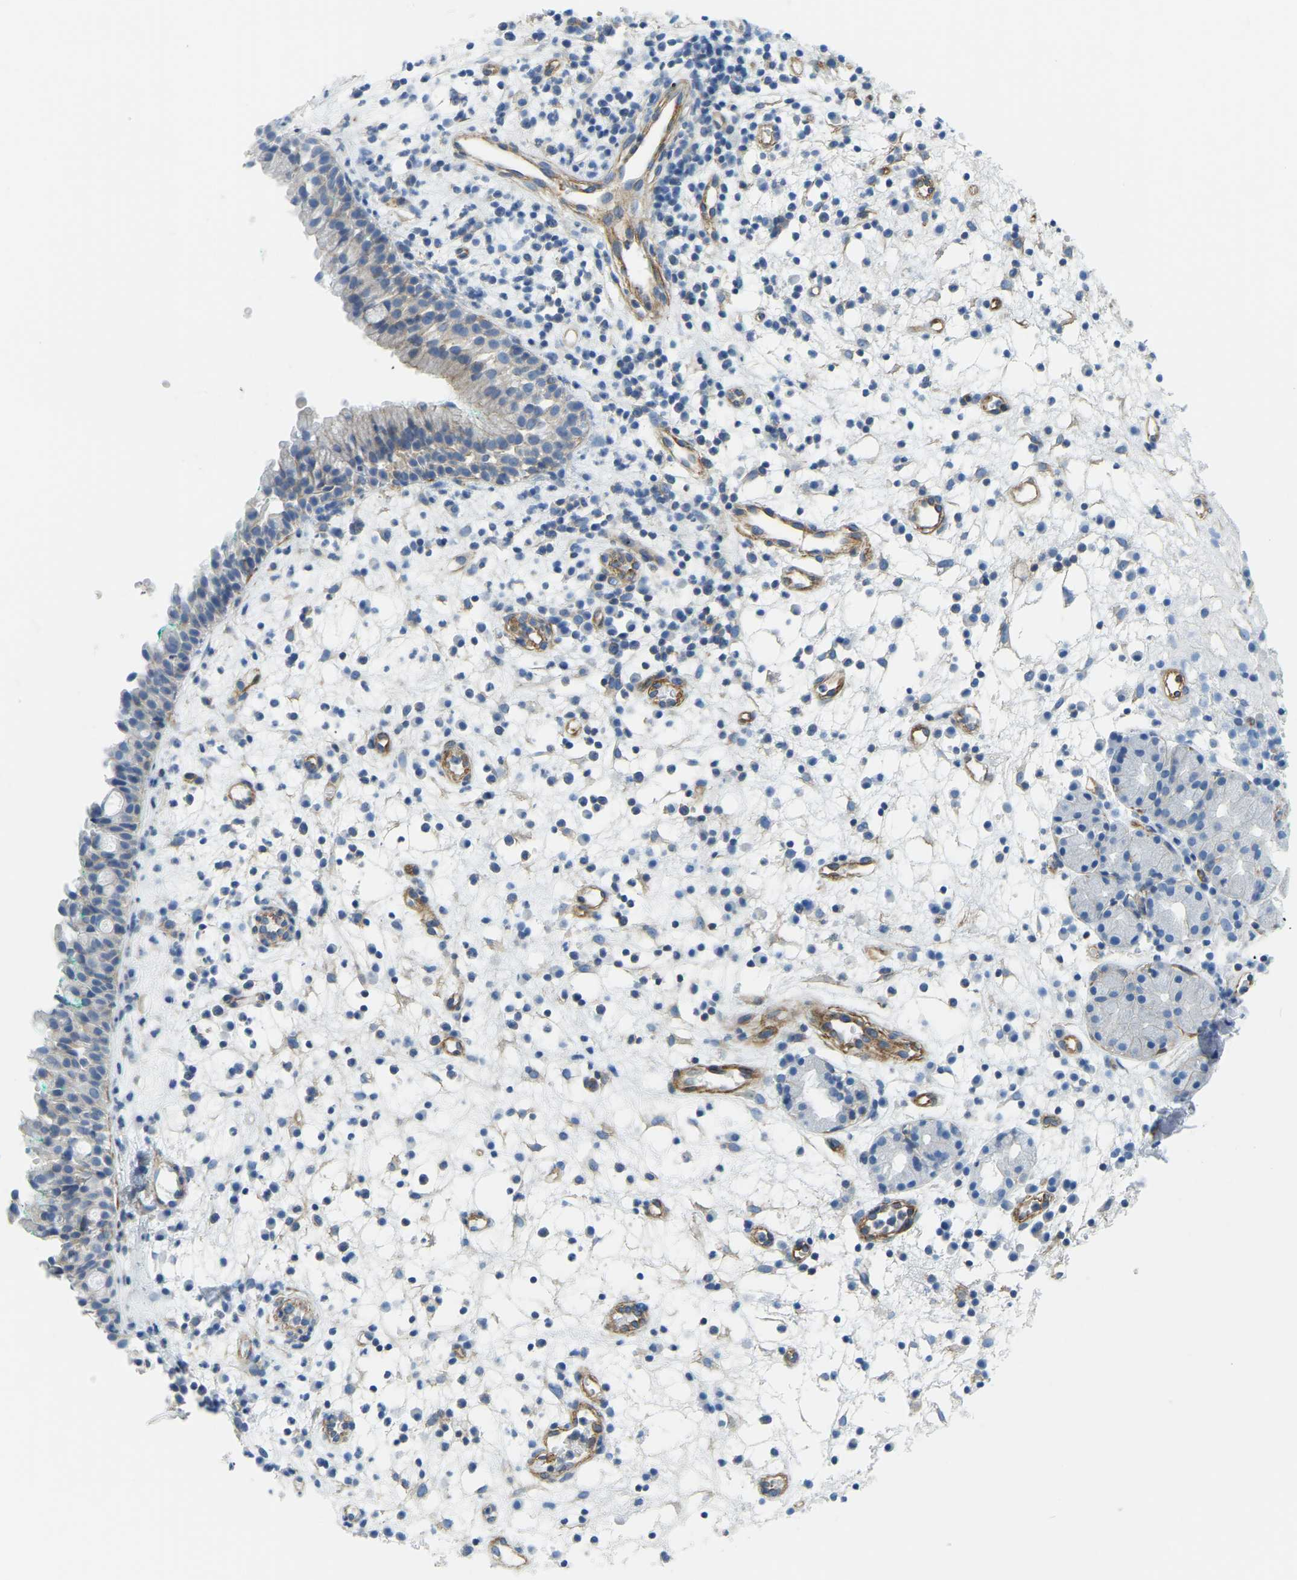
{"staining": {"intensity": "negative", "quantity": "none", "location": "none"}, "tissue": "nasopharynx", "cell_type": "Respiratory epithelial cells", "image_type": "normal", "snomed": [{"axis": "morphology", "description": "Normal tissue, NOS"}, {"axis": "morphology", "description": "Basal cell carcinoma"}, {"axis": "topography", "description": "Cartilage tissue"}, {"axis": "topography", "description": "Nasopharynx"}, {"axis": "topography", "description": "Oral tissue"}], "caption": "The histopathology image shows no significant positivity in respiratory epithelial cells of nasopharynx. (Stains: DAB immunohistochemistry with hematoxylin counter stain, Microscopy: brightfield microscopy at high magnification).", "gene": "MYL3", "patient": {"sex": "female", "age": 77}}